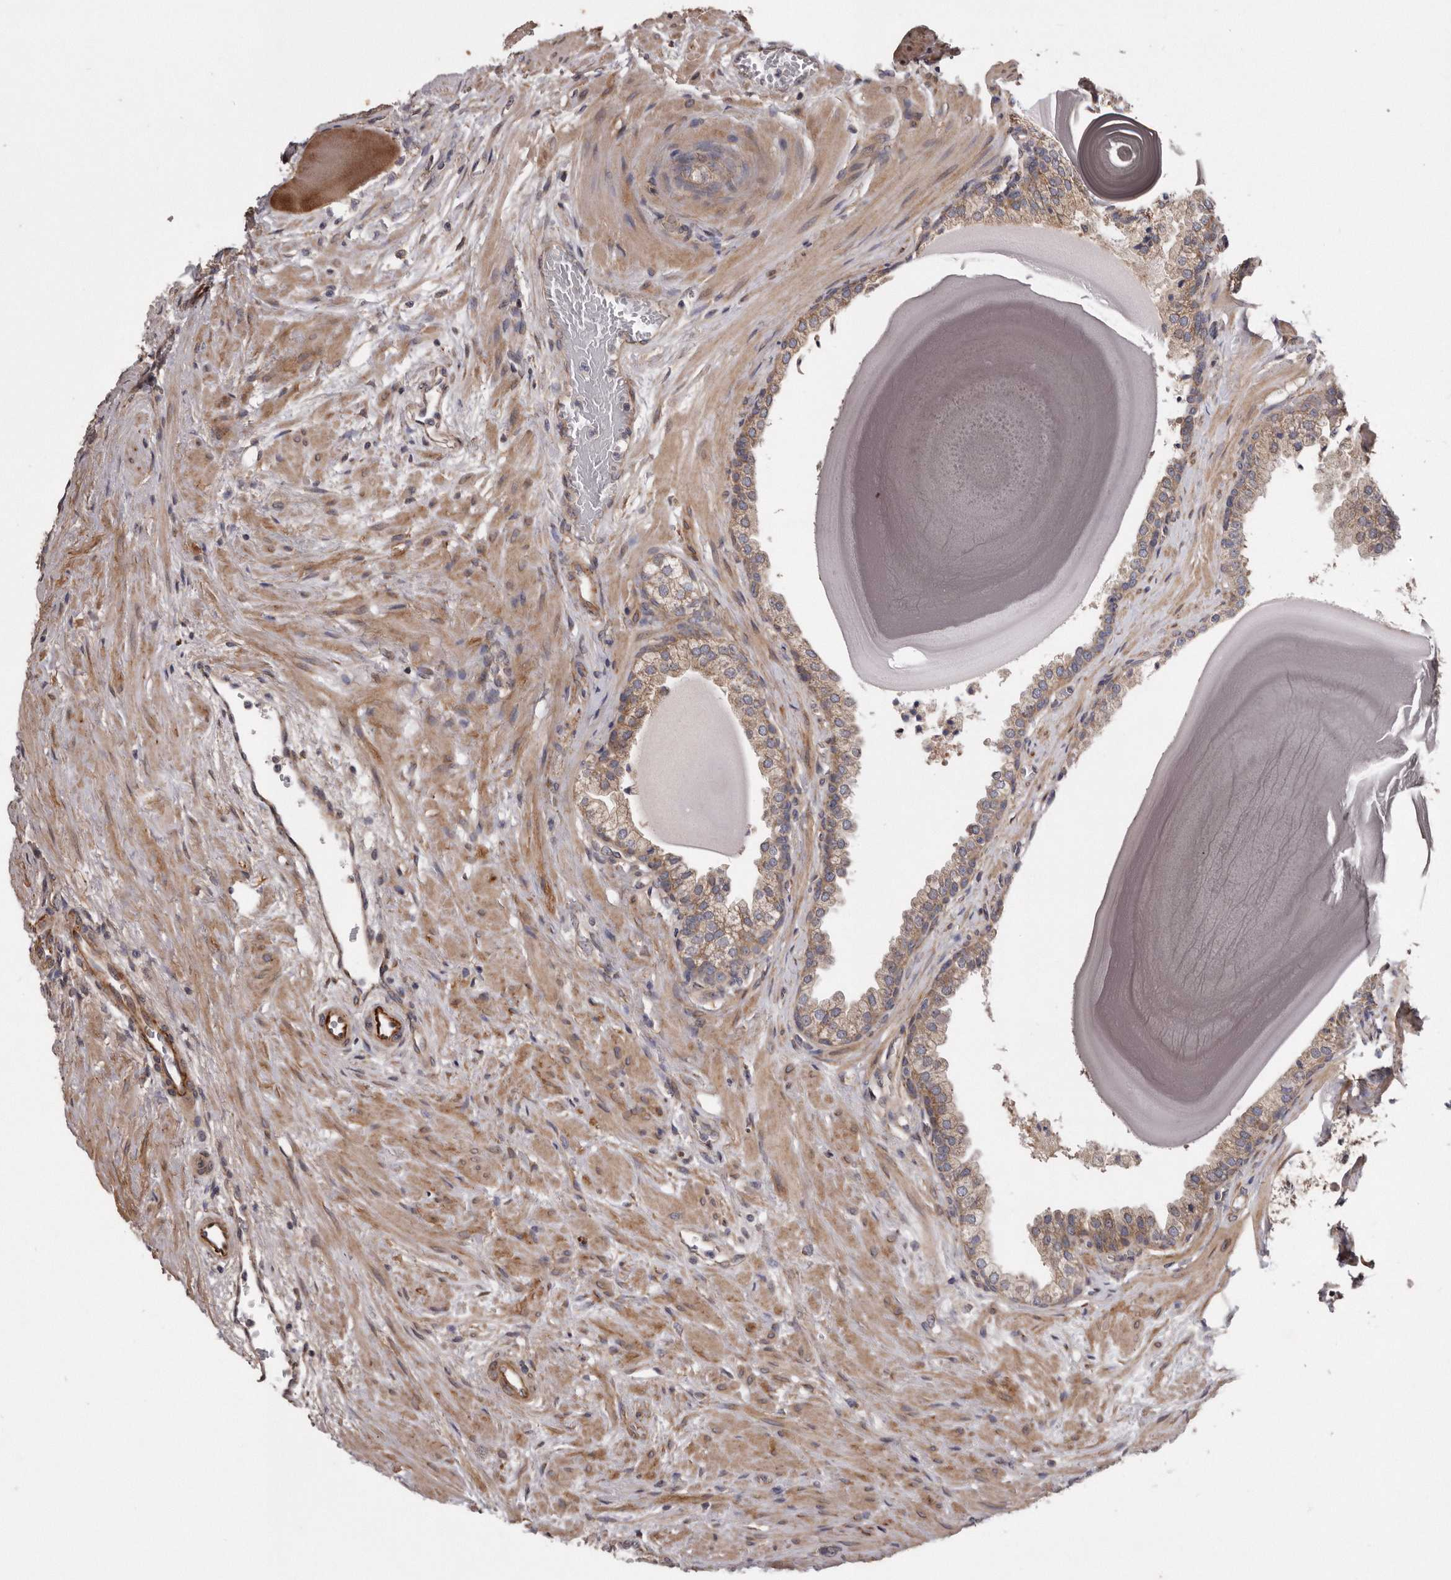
{"staining": {"intensity": "moderate", "quantity": ">75%", "location": "cytoplasmic/membranous"}, "tissue": "prostate", "cell_type": "Glandular cells", "image_type": "normal", "snomed": [{"axis": "morphology", "description": "Normal tissue, NOS"}, {"axis": "topography", "description": "Prostate"}], "caption": "IHC photomicrograph of benign human prostate stained for a protein (brown), which demonstrates medium levels of moderate cytoplasmic/membranous staining in about >75% of glandular cells.", "gene": "ARMCX1", "patient": {"sex": "male", "age": 48}}